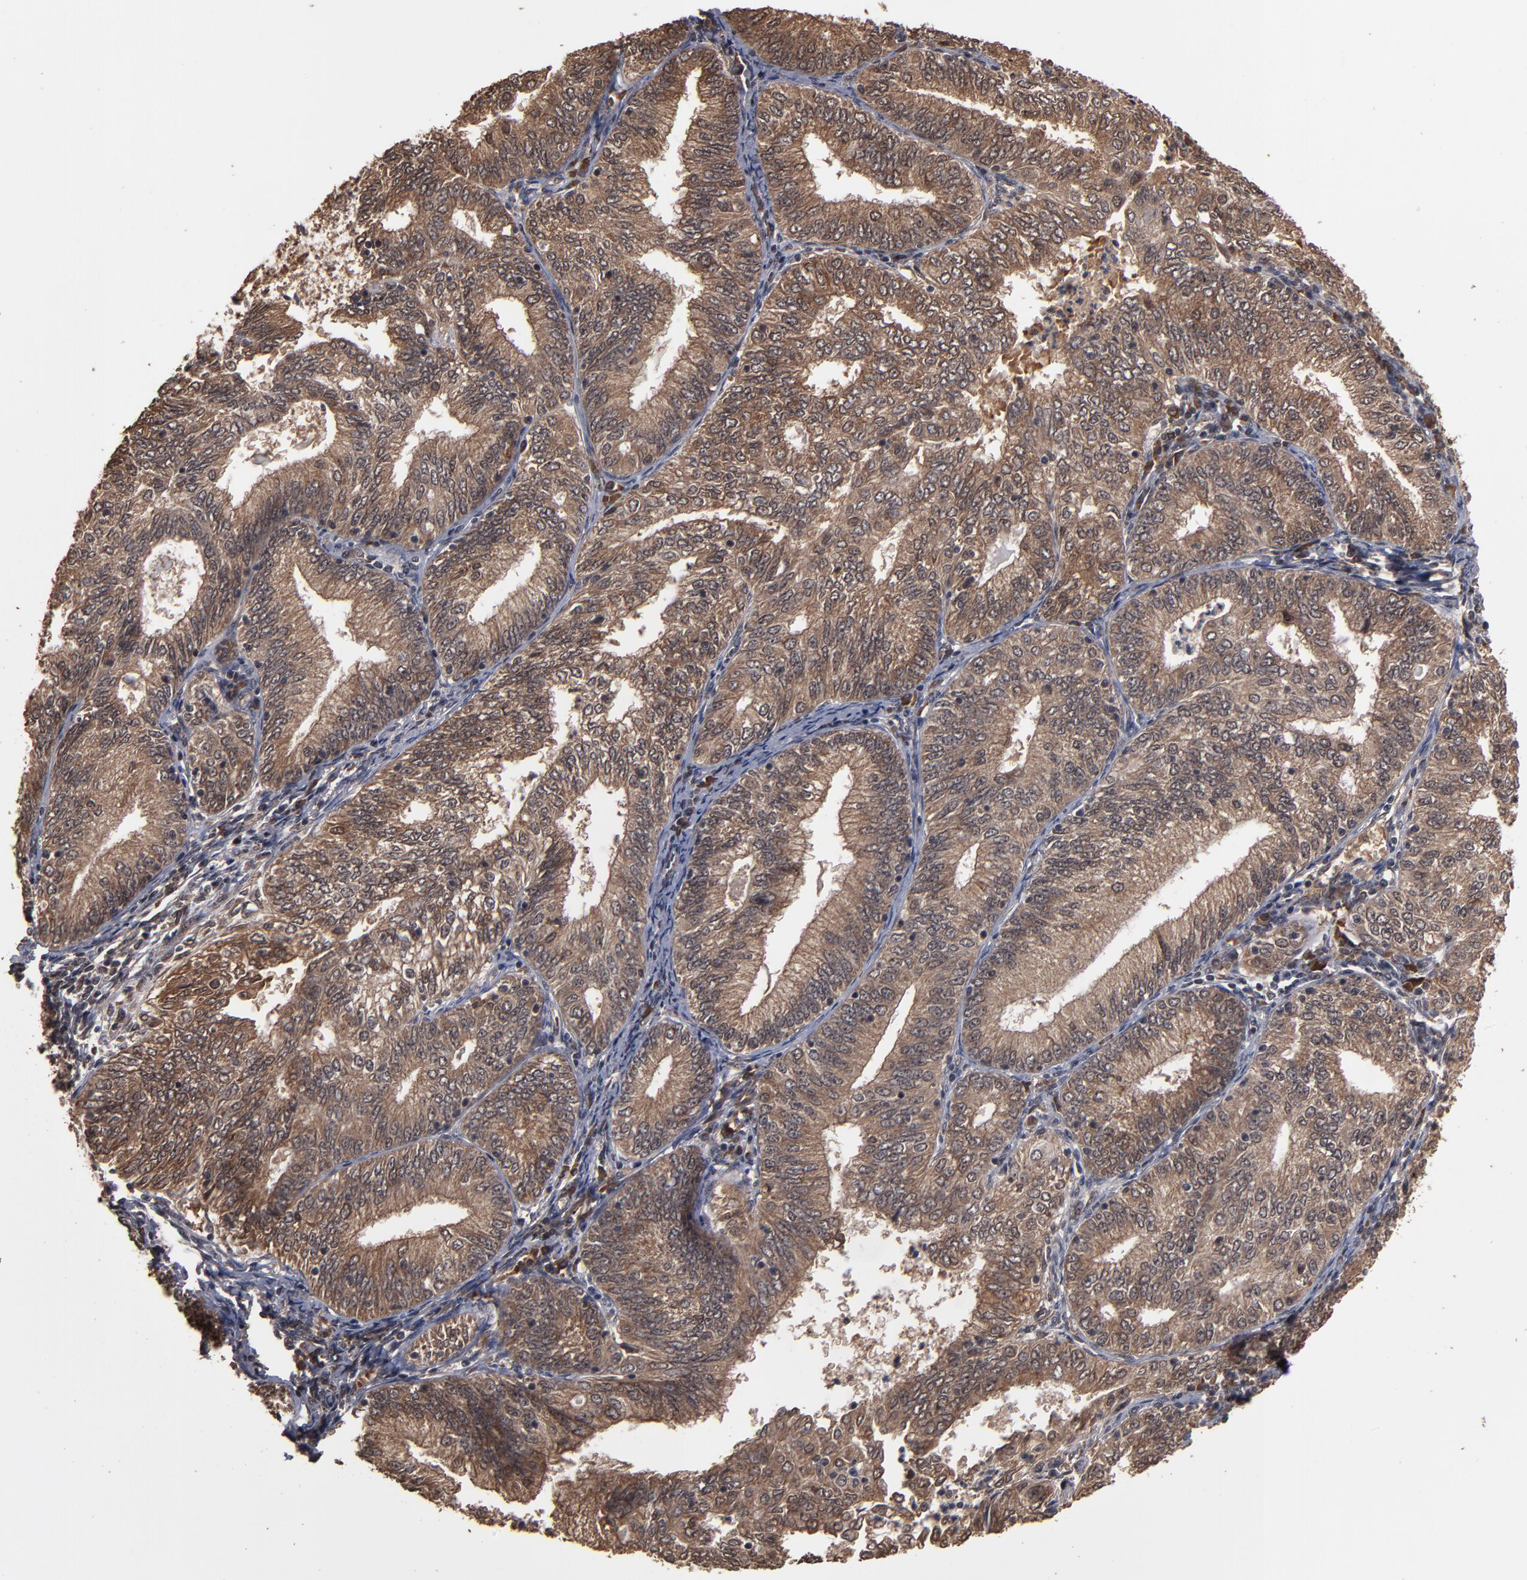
{"staining": {"intensity": "strong", "quantity": ">75%", "location": "cytoplasmic/membranous,nuclear"}, "tissue": "endometrial cancer", "cell_type": "Tumor cells", "image_type": "cancer", "snomed": [{"axis": "morphology", "description": "Adenocarcinoma, NOS"}, {"axis": "topography", "description": "Endometrium"}], "caption": "Brown immunohistochemical staining in human endometrial cancer (adenocarcinoma) exhibits strong cytoplasmic/membranous and nuclear staining in approximately >75% of tumor cells.", "gene": "NXF2B", "patient": {"sex": "female", "age": 69}}